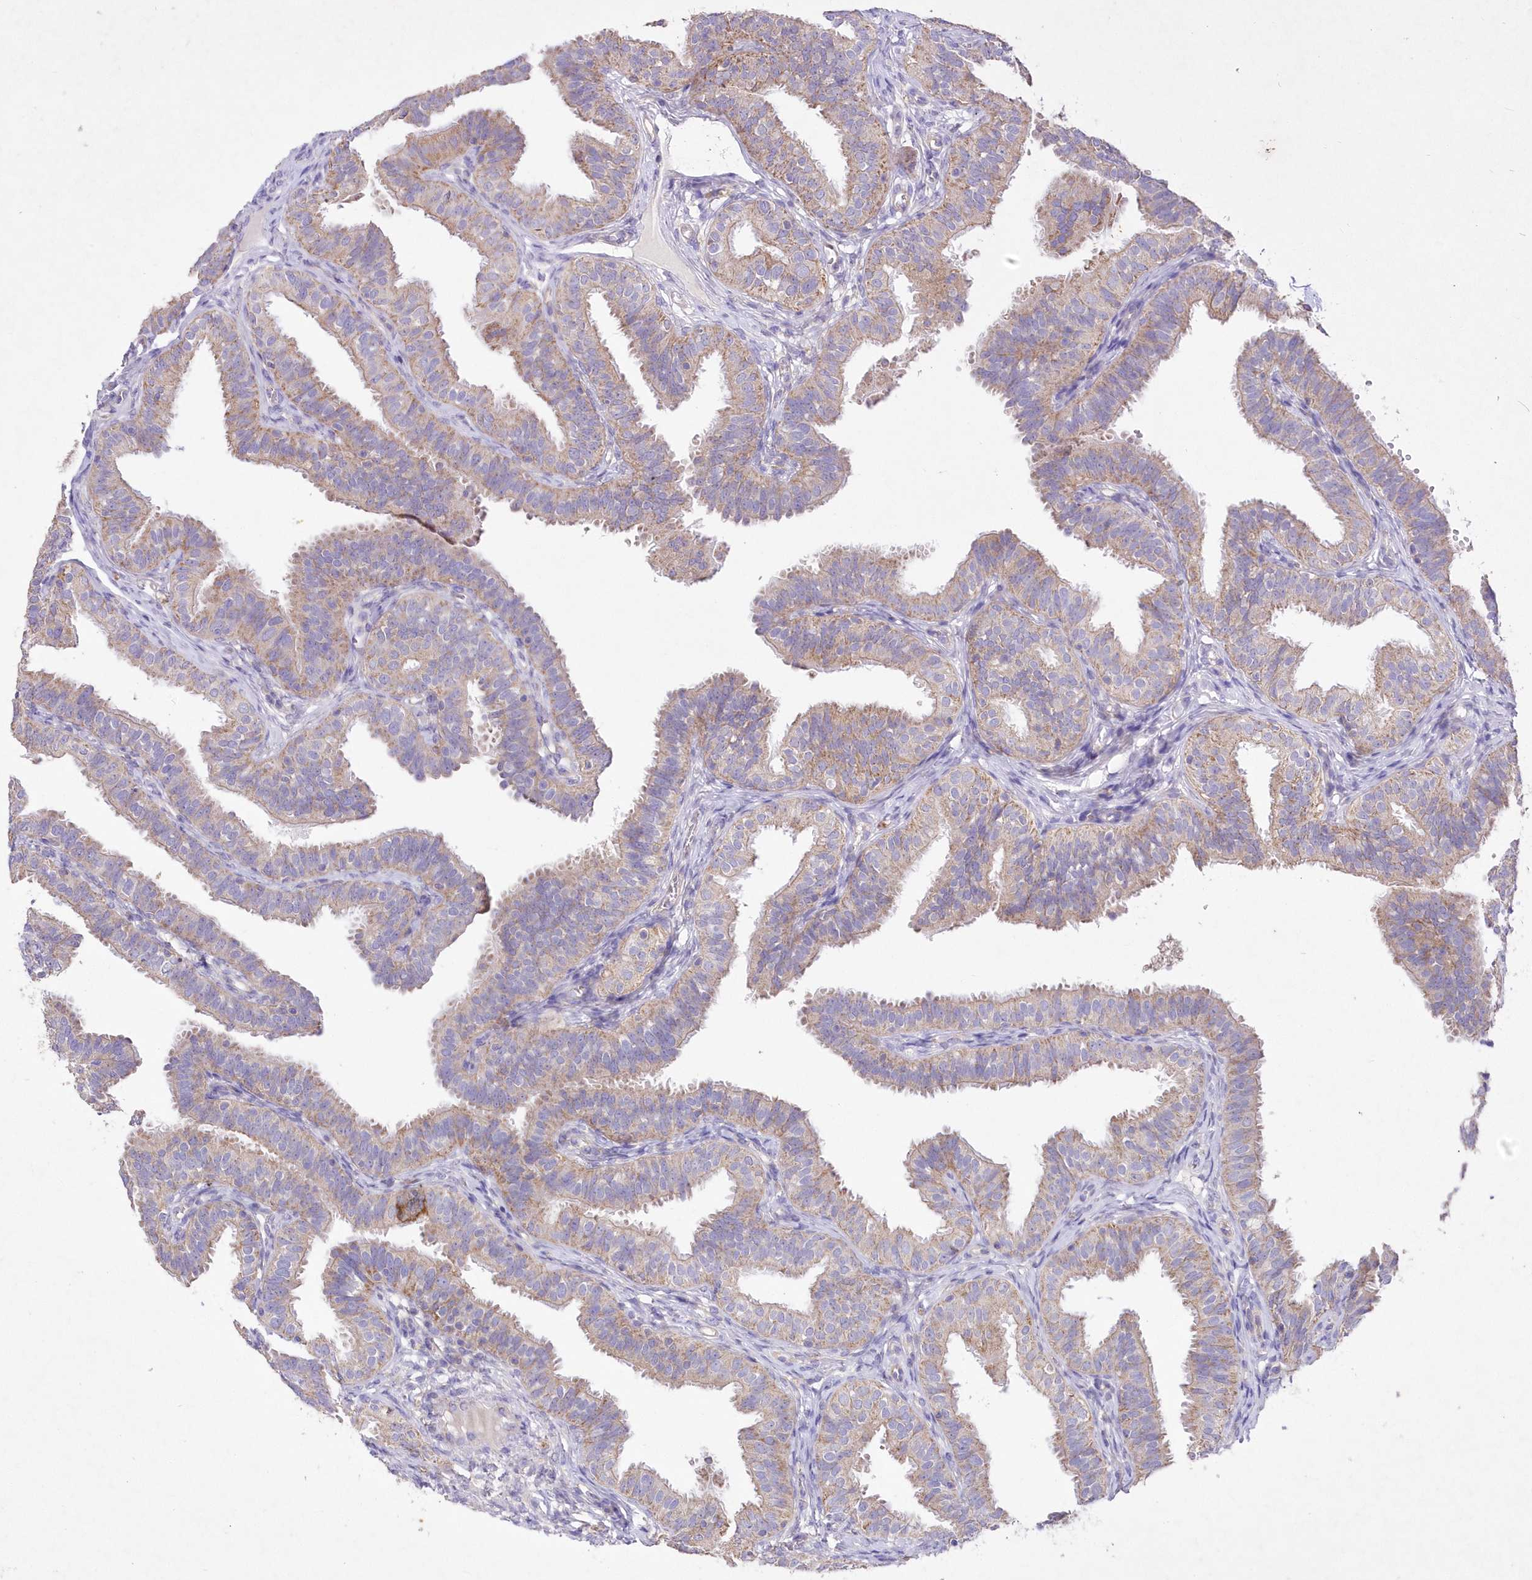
{"staining": {"intensity": "weak", "quantity": "25%-75%", "location": "cytoplasmic/membranous"}, "tissue": "fallopian tube", "cell_type": "Glandular cells", "image_type": "normal", "snomed": [{"axis": "morphology", "description": "Normal tissue, NOS"}, {"axis": "topography", "description": "Fallopian tube"}], "caption": "Immunohistochemical staining of benign fallopian tube reveals weak cytoplasmic/membranous protein expression in about 25%-75% of glandular cells. Using DAB (3,3'-diaminobenzidine) (brown) and hematoxylin (blue) stains, captured at high magnification using brightfield microscopy.", "gene": "ITSN2", "patient": {"sex": "female", "age": 35}}